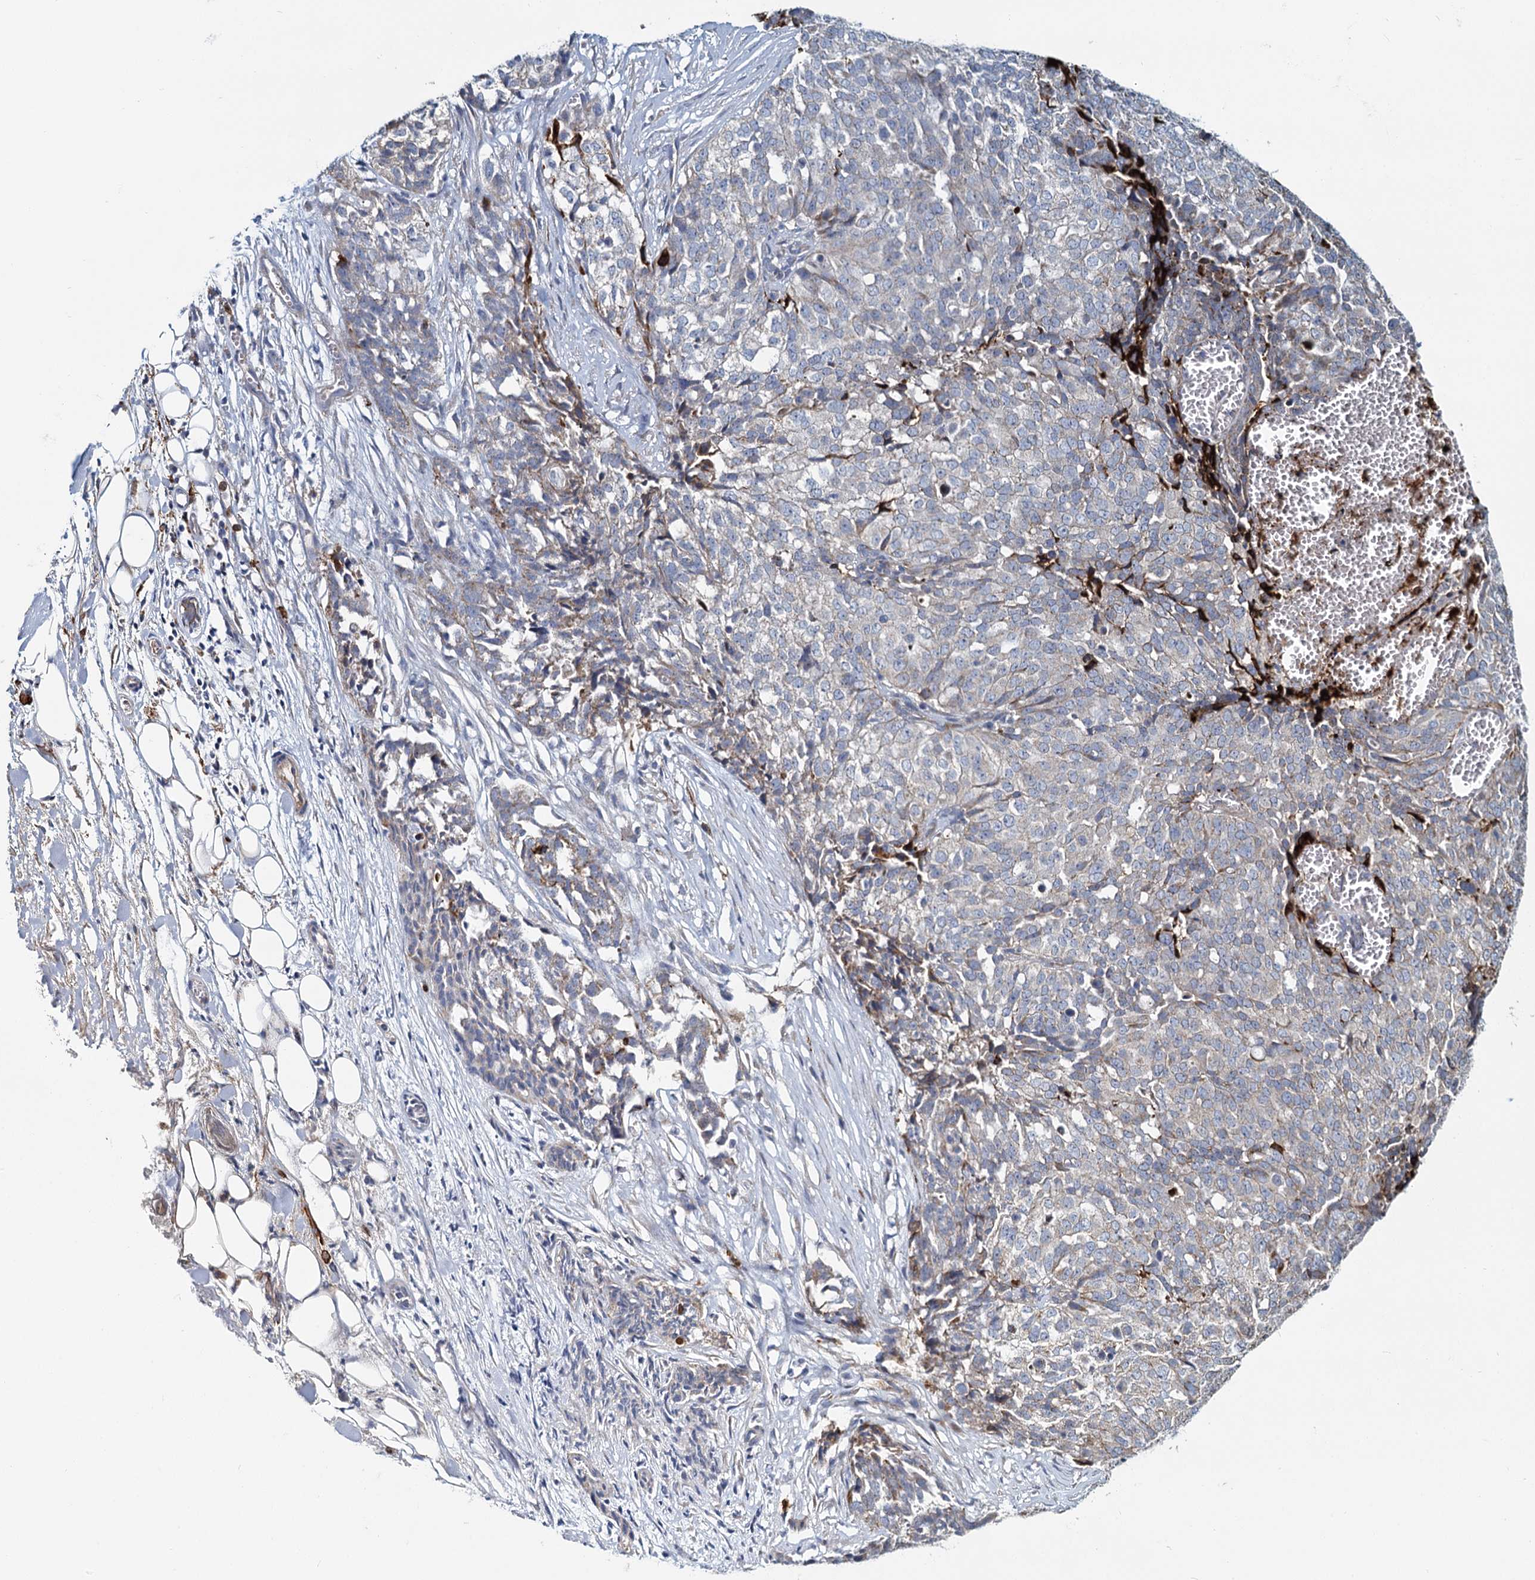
{"staining": {"intensity": "weak", "quantity": "<25%", "location": "cytoplasmic/membranous"}, "tissue": "ovarian cancer", "cell_type": "Tumor cells", "image_type": "cancer", "snomed": [{"axis": "morphology", "description": "Cystadenocarcinoma, serous, NOS"}, {"axis": "topography", "description": "Soft tissue"}, {"axis": "topography", "description": "Ovary"}], "caption": "This is an IHC histopathology image of human ovarian serous cystadenocarcinoma. There is no positivity in tumor cells.", "gene": "DCUN1D2", "patient": {"sex": "female", "age": 57}}